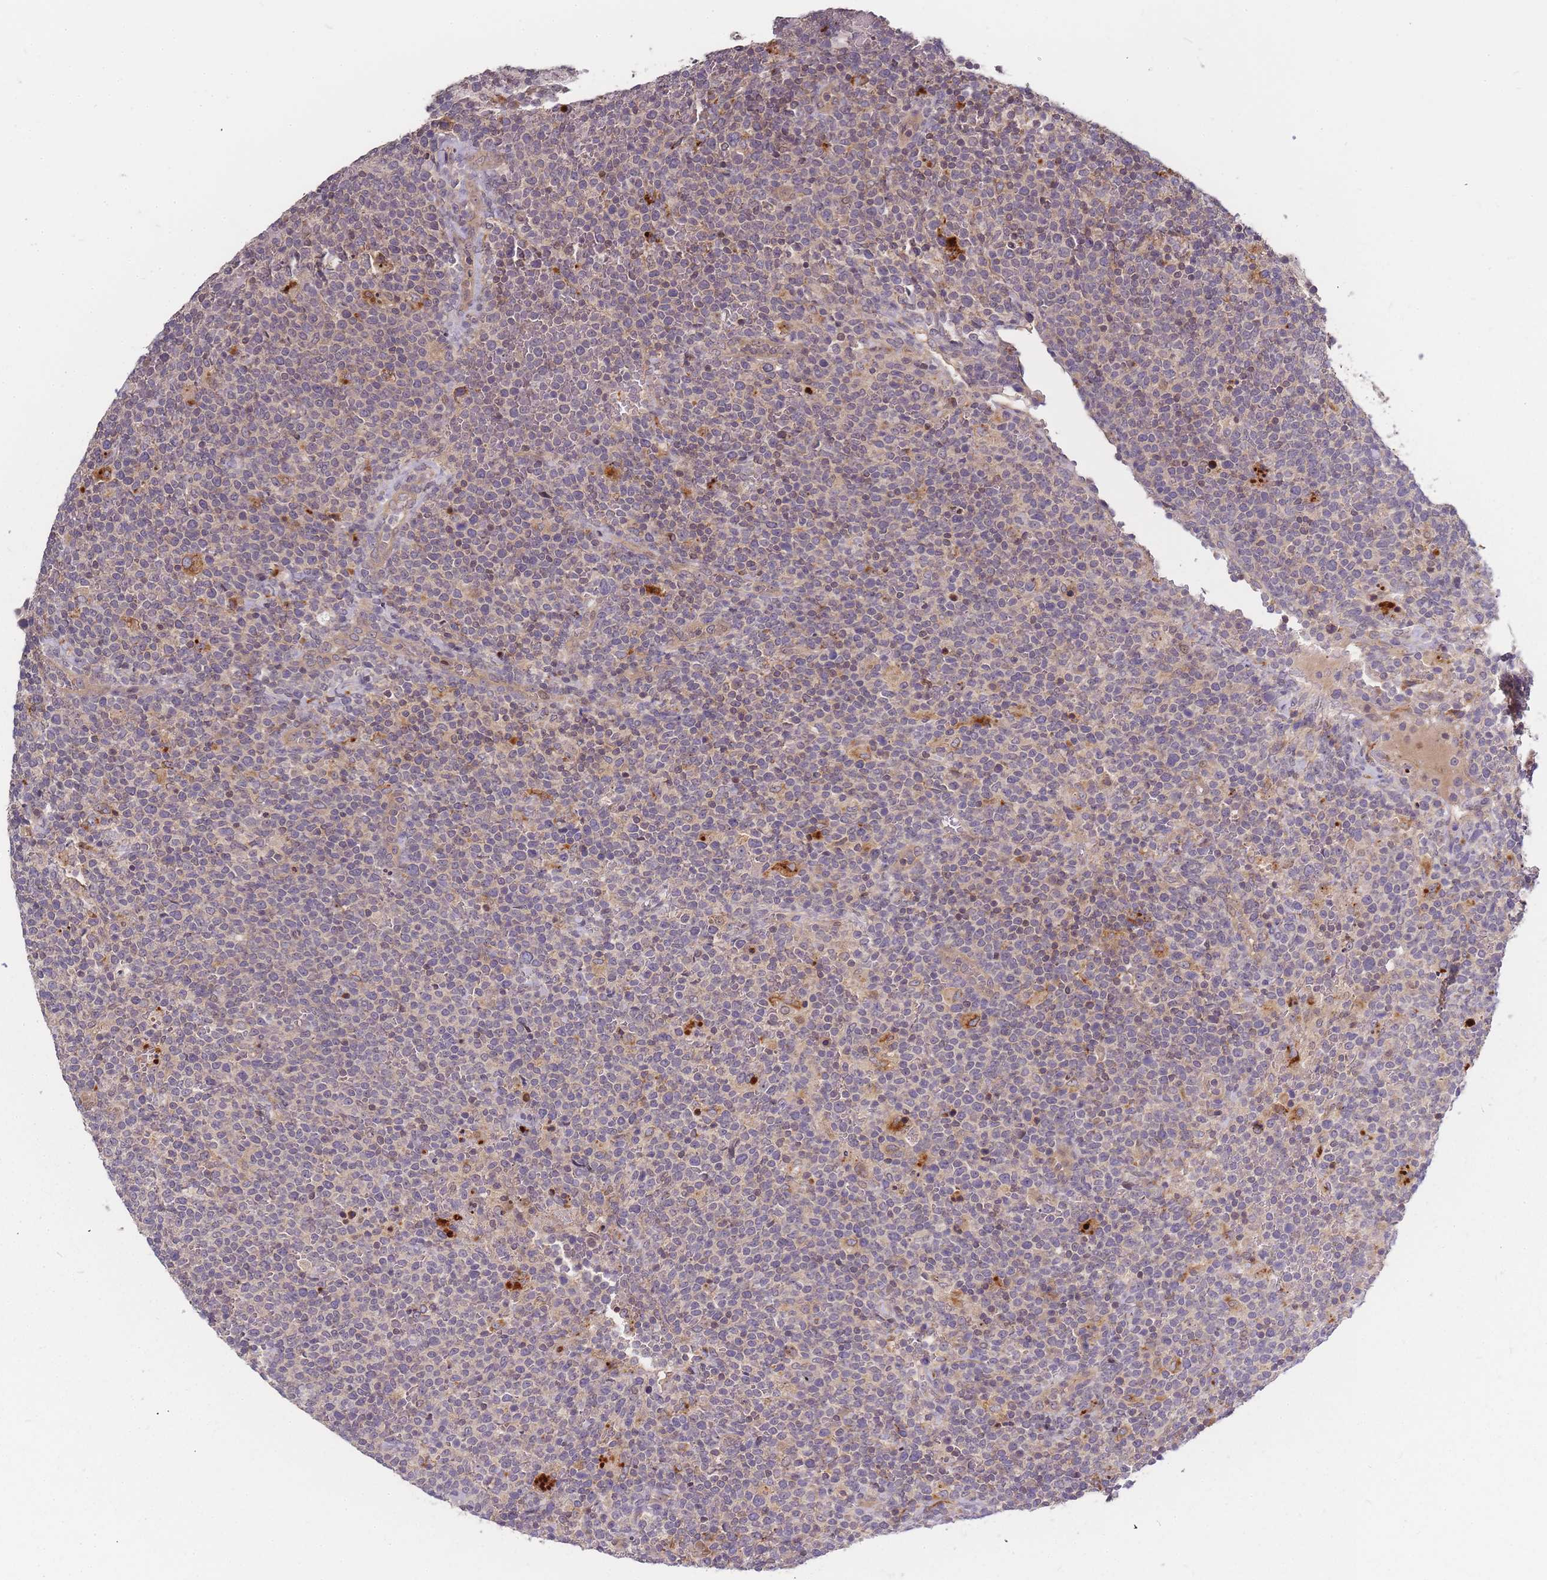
{"staining": {"intensity": "weak", "quantity": "25%-75%", "location": "cytoplasmic/membranous"}, "tissue": "lymphoma", "cell_type": "Tumor cells", "image_type": "cancer", "snomed": [{"axis": "morphology", "description": "Malignant lymphoma, non-Hodgkin's type, High grade"}, {"axis": "topography", "description": "Lymph node"}], "caption": "IHC of human high-grade malignant lymphoma, non-Hodgkin's type displays low levels of weak cytoplasmic/membranous positivity in approximately 25%-75% of tumor cells.", "gene": "ATG5", "patient": {"sex": "male", "age": 61}}